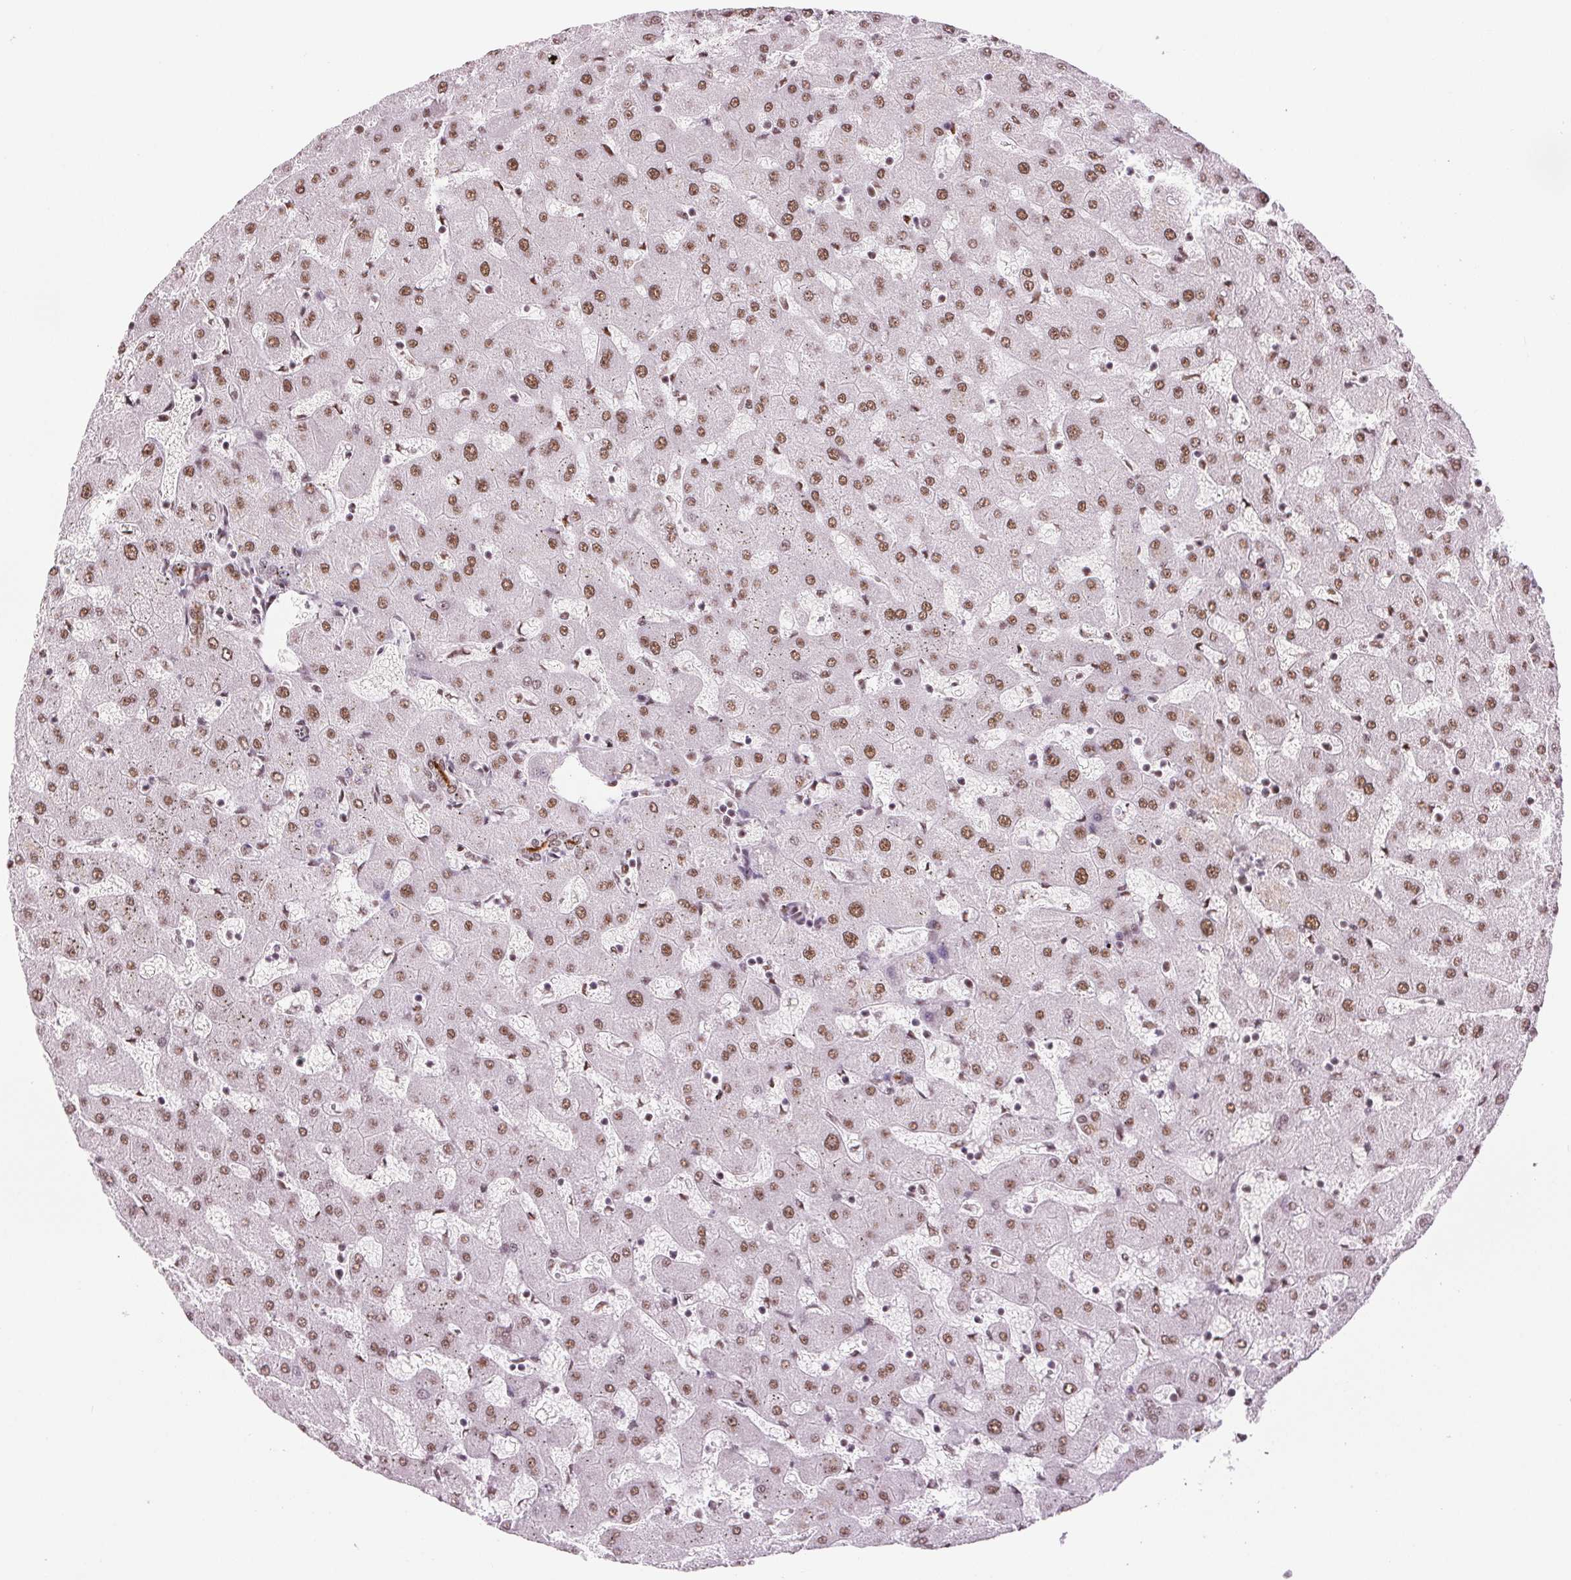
{"staining": {"intensity": "moderate", "quantity": ">75%", "location": "nuclear"}, "tissue": "liver", "cell_type": "Cholangiocytes", "image_type": "normal", "snomed": [{"axis": "morphology", "description": "Normal tissue, NOS"}, {"axis": "topography", "description": "Liver"}], "caption": "The micrograph exhibits a brown stain indicating the presence of a protein in the nuclear of cholangiocytes in liver. (DAB IHC, brown staining for protein, blue staining for nuclei).", "gene": "IK", "patient": {"sex": "female", "age": 63}}